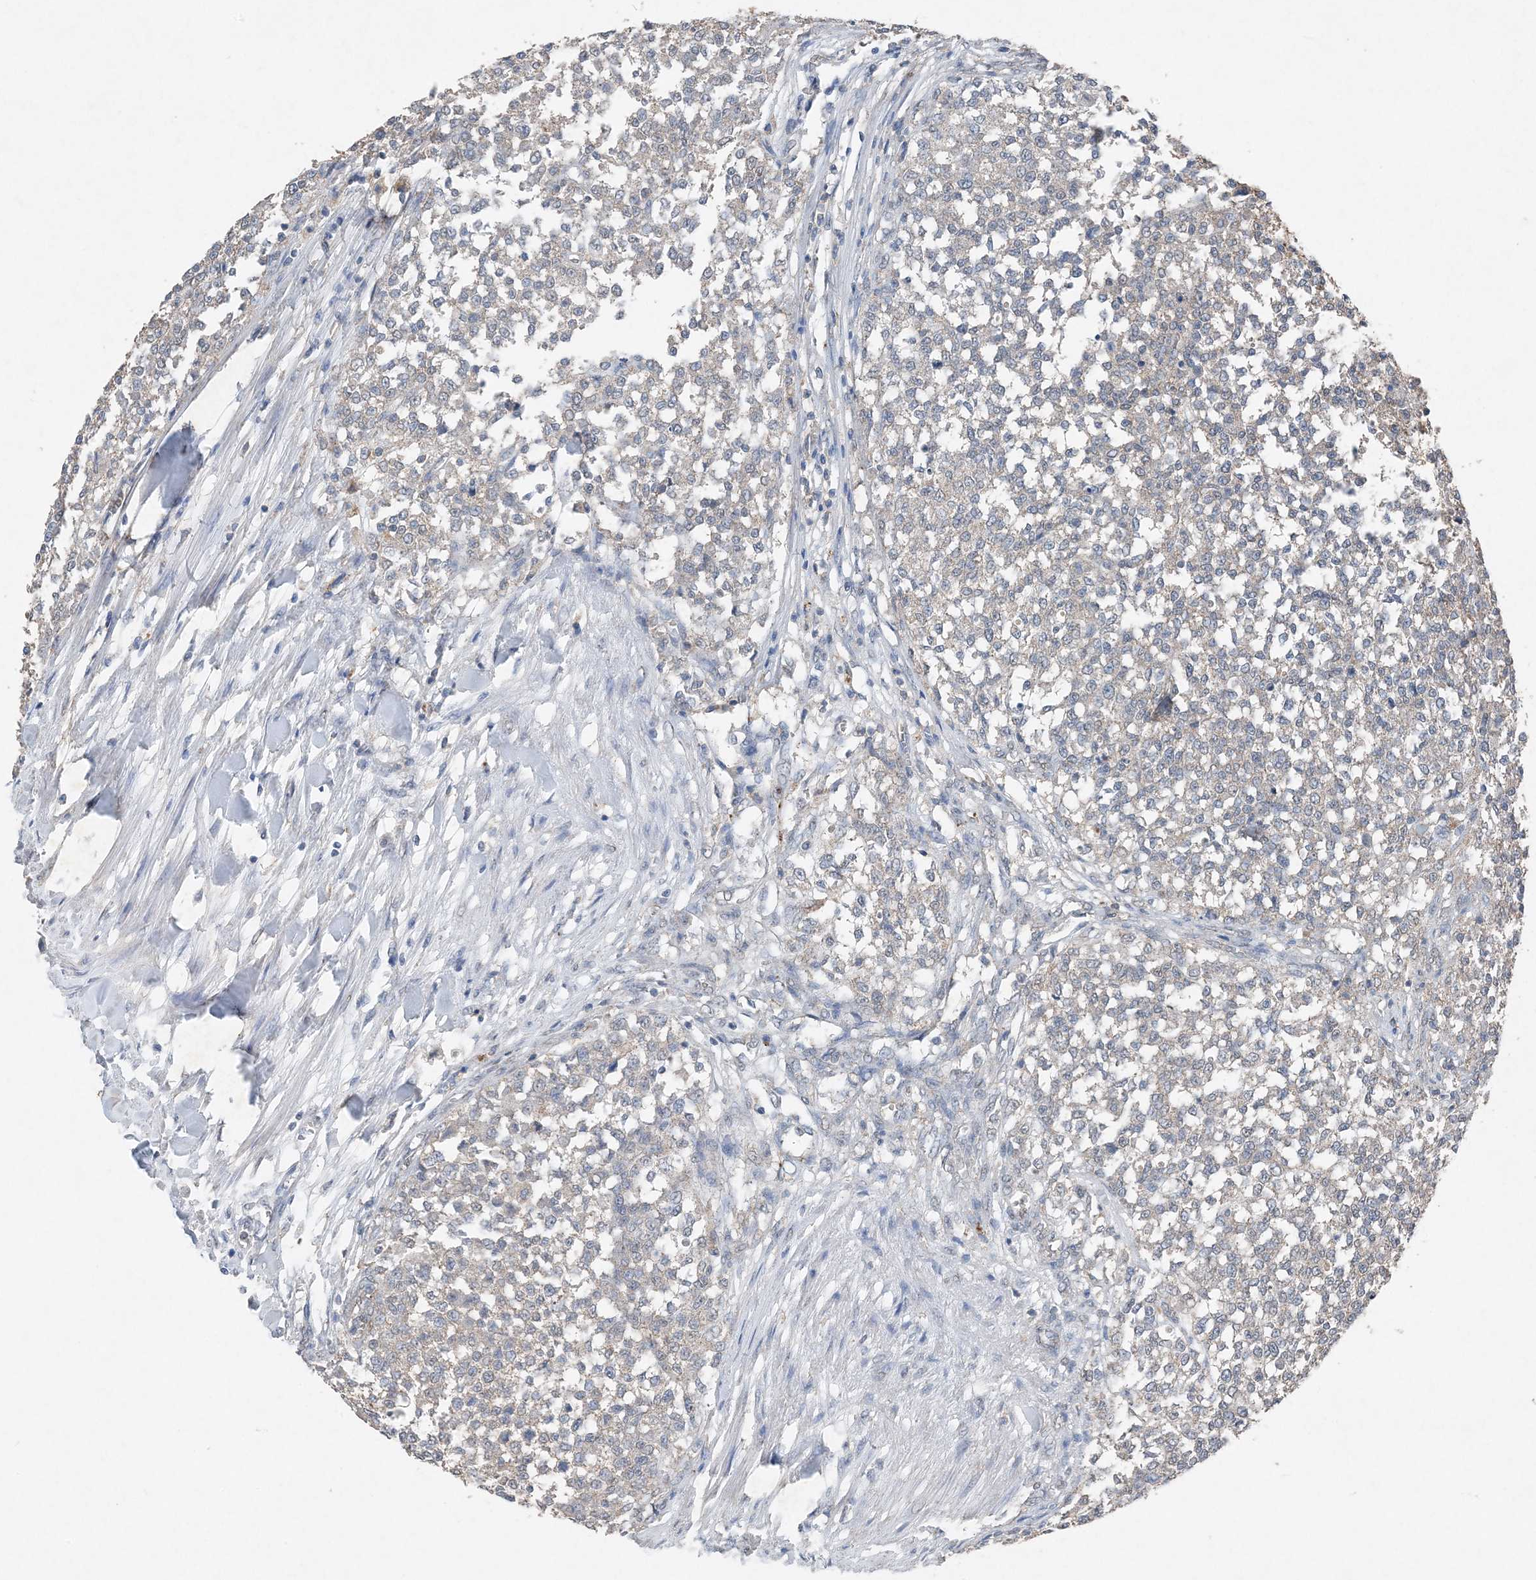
{"staining": {"intensity": "negative", "quantity": "none", "location": "none"}, "tissue": "testis cancer", "cell_type": "Tumor cells", "image_type": "cancer", "snomed": [{"axis": "morphology", "description": "Seminoma, NOS"}, {"axis": "topography", "description": "Testis"}], "caption": "A high-resolution micrograph shows immunohistochemistry (IHC) staining of testis cancer, which reveals no significant staining in tumor cells. The staining is performed using DAB (3,3'-diaminobenzidine) brown chromogen with nuclei counter-stained in using hematoxylin.", "gene": "FCN3", "patient": {"sex": "male", "age": 59}}